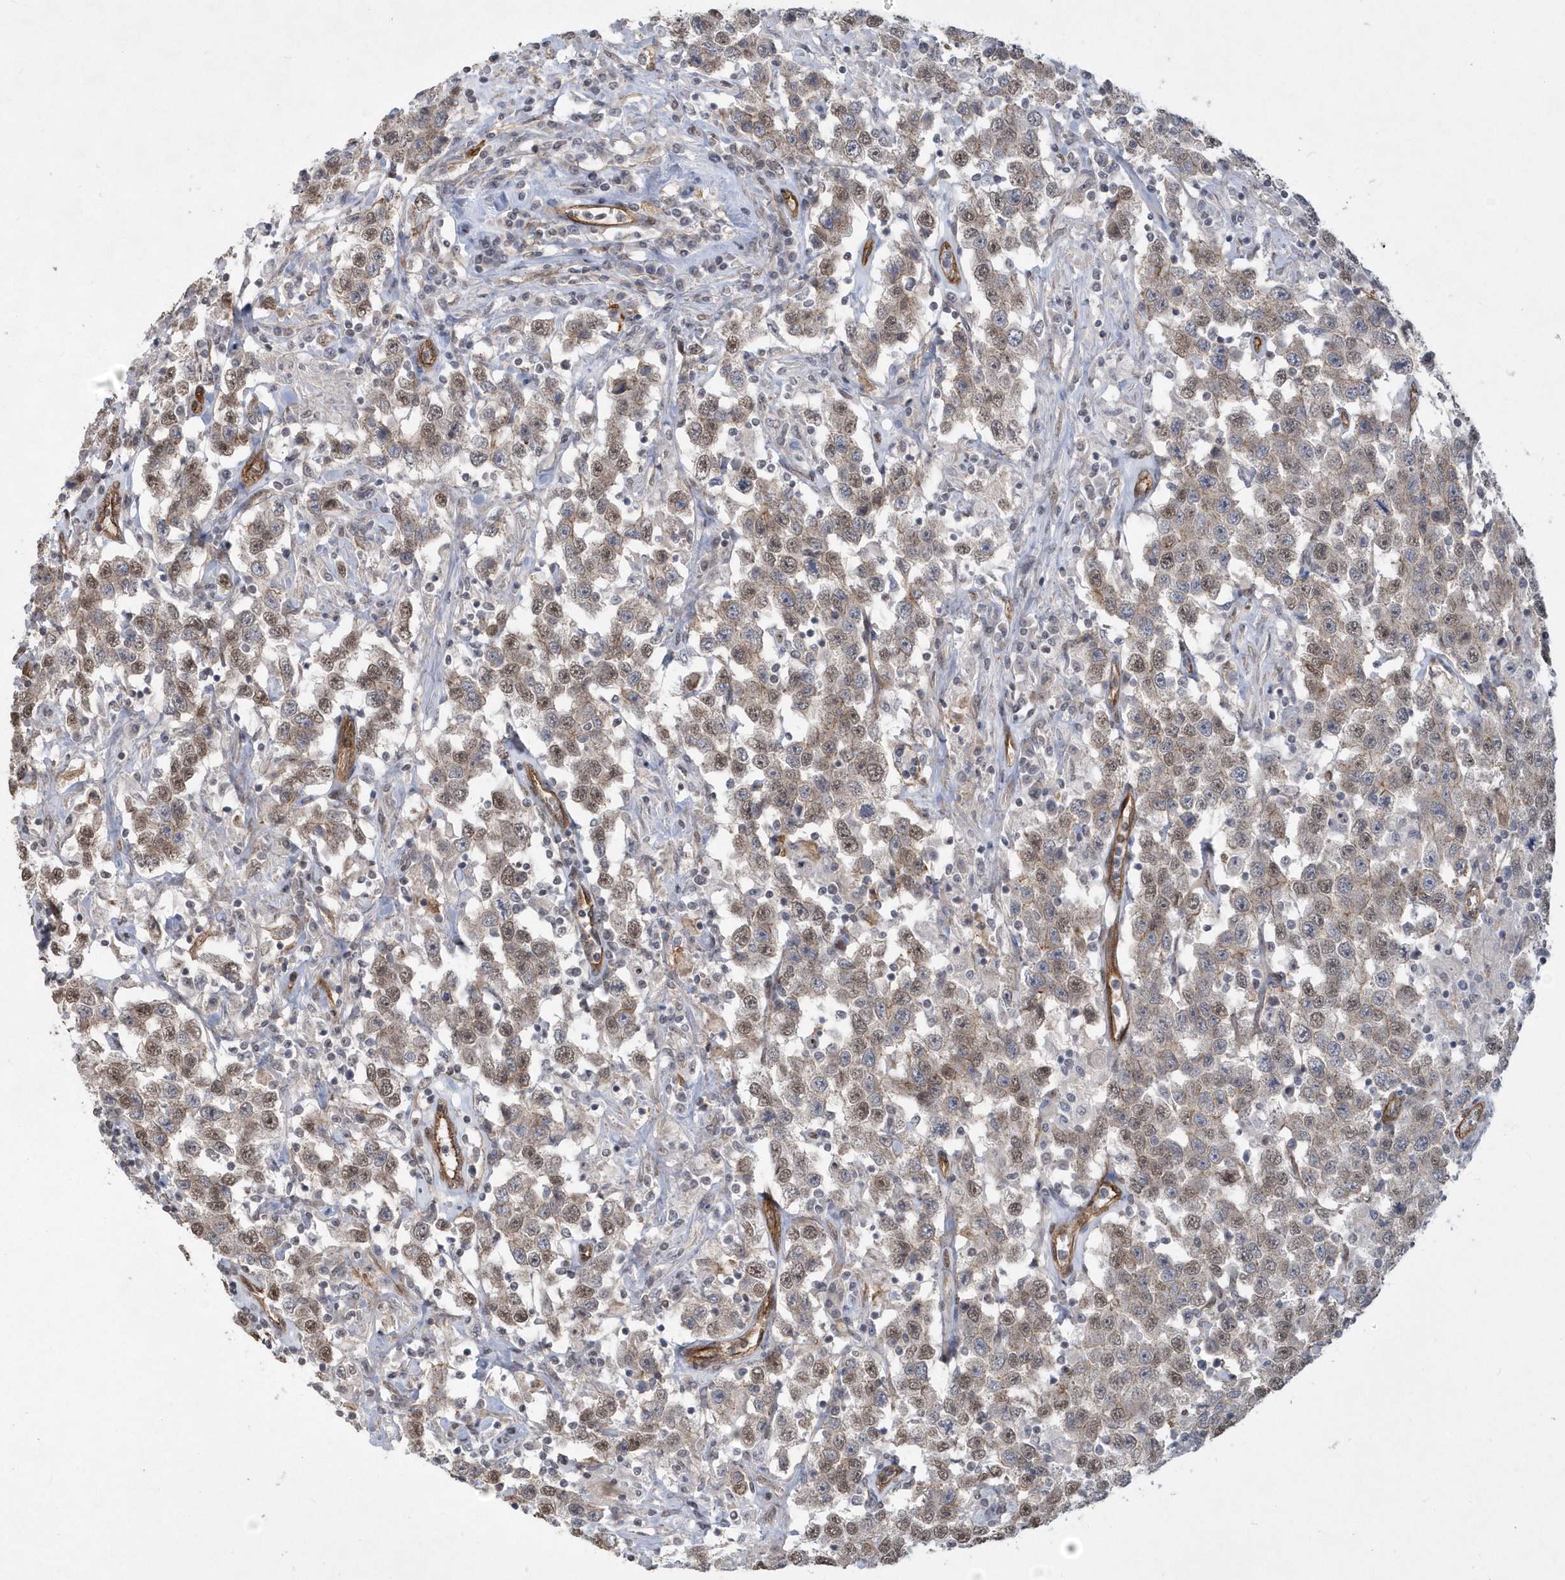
{"staining": {"intensity": "weak", "quantity": "25%-75%", "location": "cytoplasmic/membranous,nuclear"}, "tissue": "testis cancer", "cell_type": "Tumor cells", "image_type": "cancer", "snomed": [{"axis": "morphology", "description": "Seminoma, NOS"}, {"axis": "topography", "description": "Testis"}], "caption": "Human seminoma (testis) stained for a protein (brown) shows weak cytoplasmic/membranous and nuclear positive positivity in about 25%-75% of tumor cells.", "gene": "RAI14", "patient": {"sex": "male", "age": 41}}